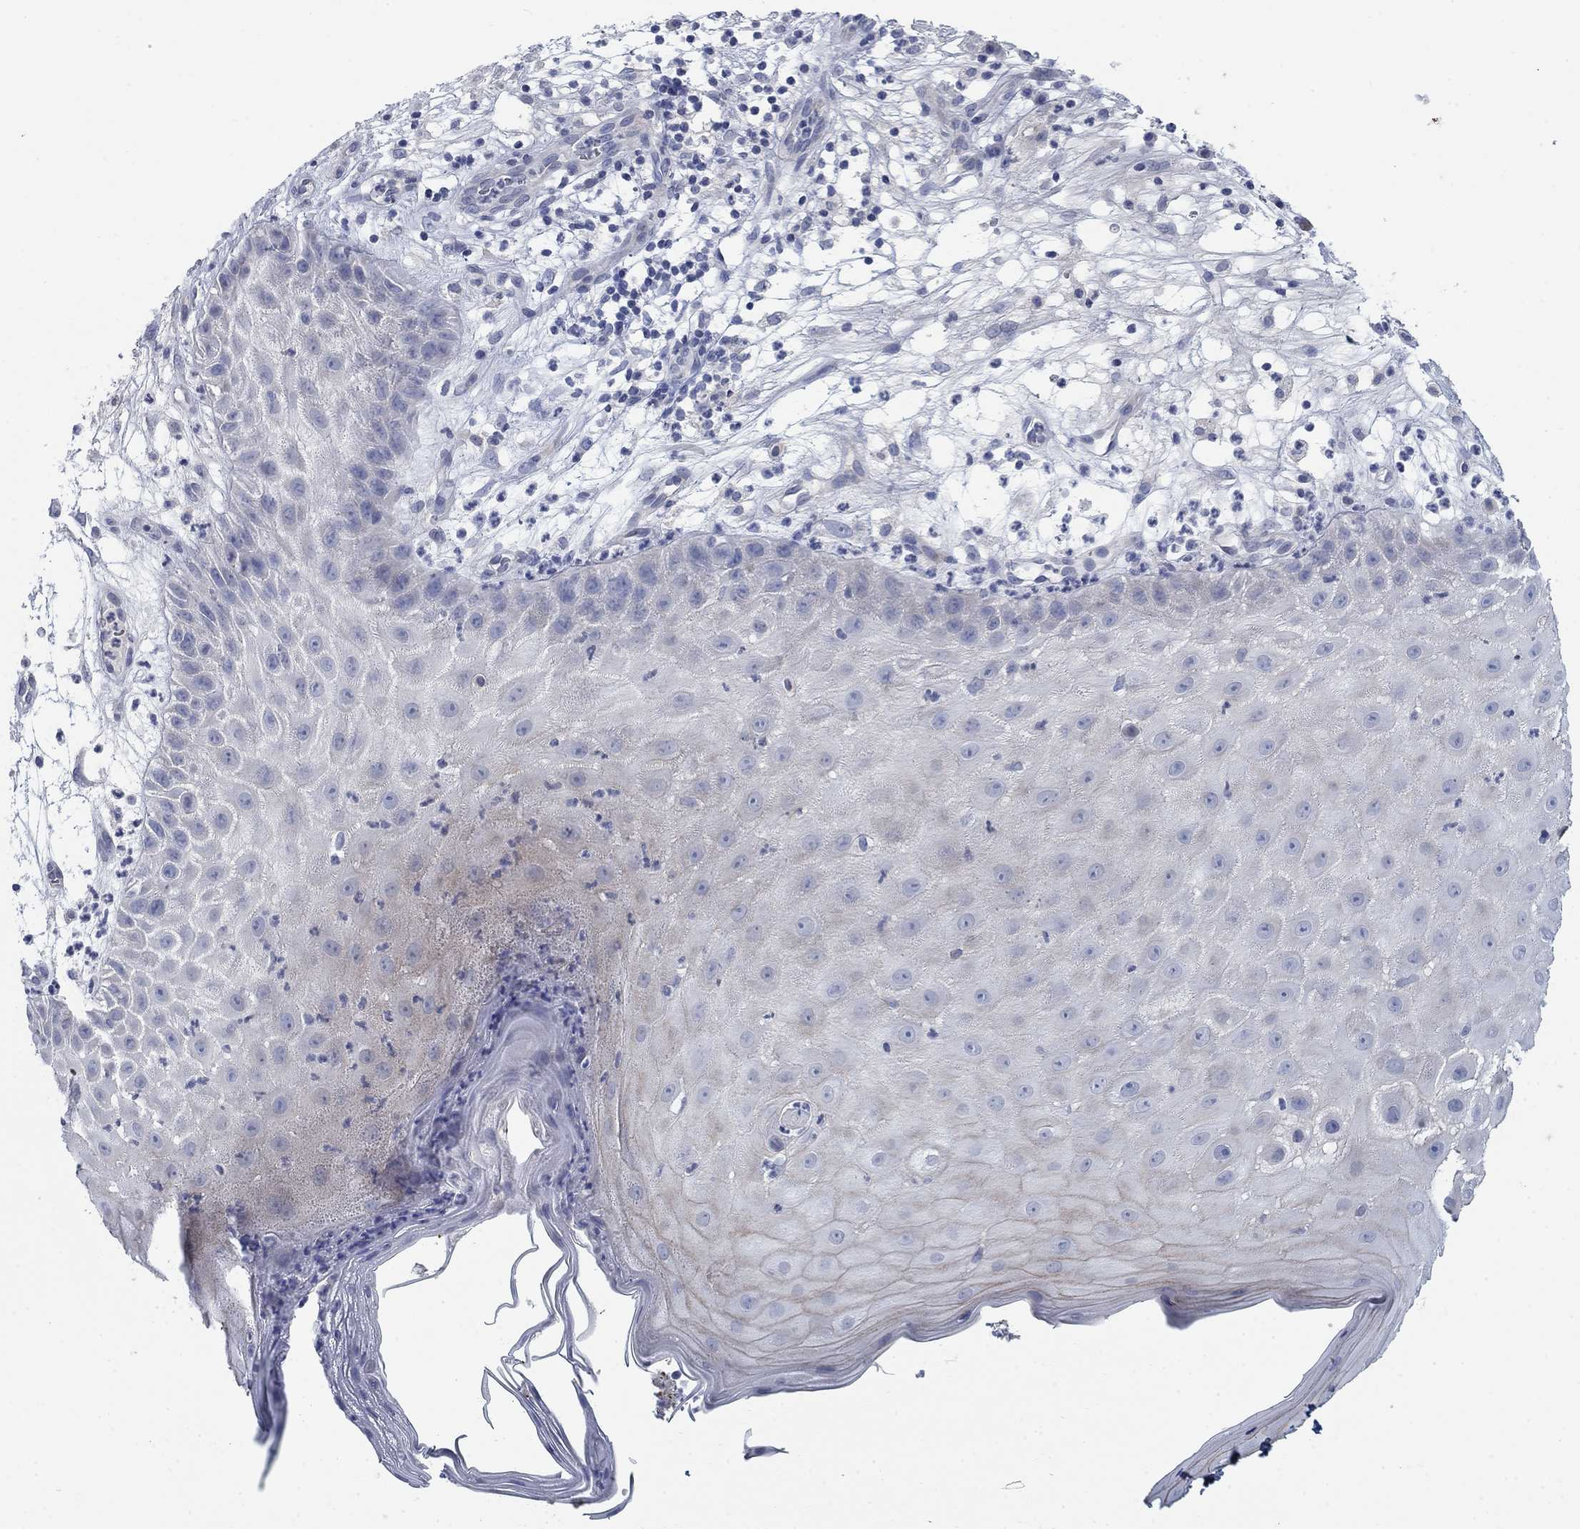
{"staining": {"intensity": "negative", "quantity": "none", "location": "none"}, "tissue": "skin cancer", "cell_type": "Tumor cells", "image_type": "cancer", "snomed": [{"axis": "morphology", "description": "Normal tissue, NOS"}, {"axis": "morphology", "description": "Squamous cell carcinoma, NOS"}, {"axis": "topography", "description": "Skin"}], "caption": "High magnification brightfield microscopy of skin cancer stained with DAB (3,3'-diaminobenzidine) (brown) and counterstained with hematoxylin (blue): tumor cells show no significant expression.", "gene": "DNER", "patient": {"sex": "male", "age": 79}}